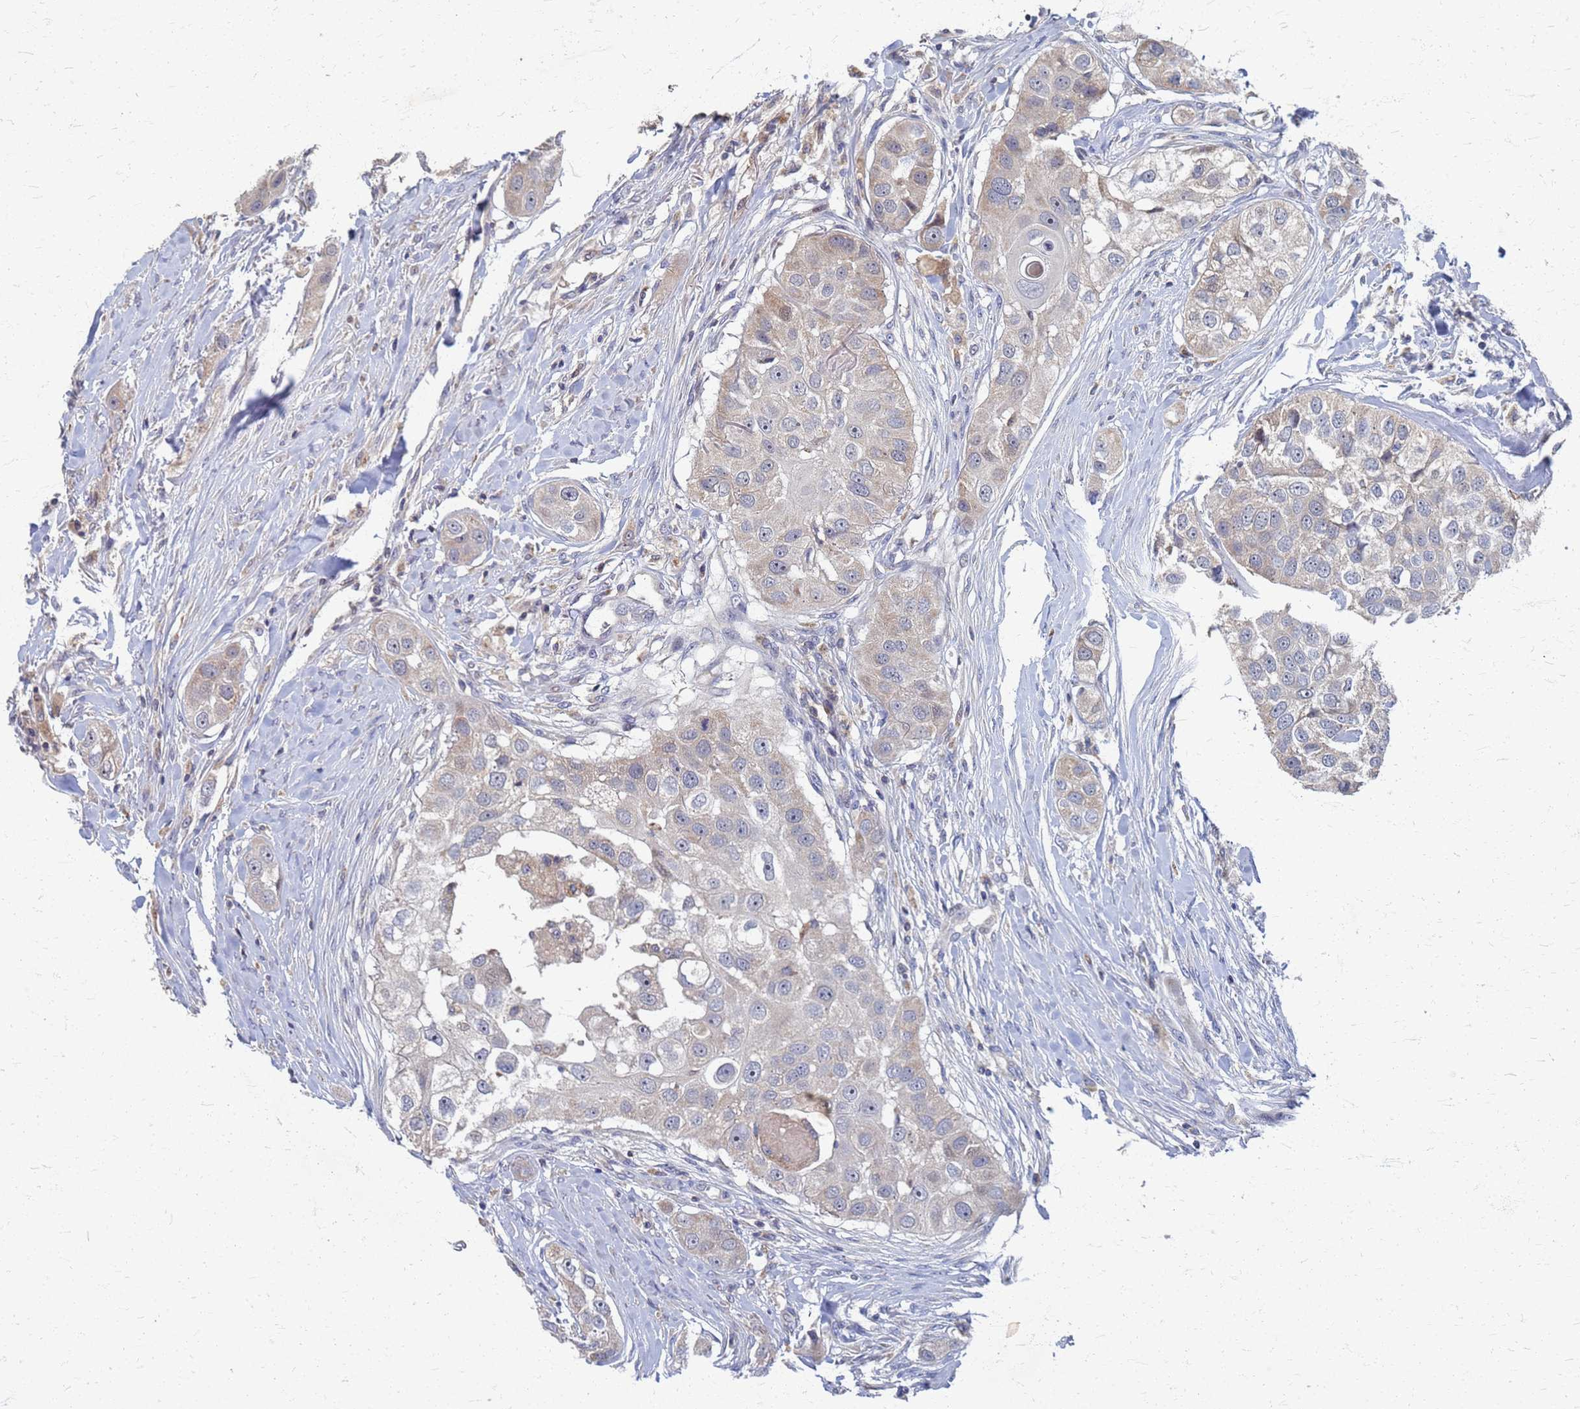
{"staining": {"intensity": "weak", "quantity": "25%-75%", "location": "cytoplasmic/membranous"}, "tissue": "head and neck cancer", "cell_type": "Tumor cells", "image_type": "cancer", "snomed": [{"axis": "morphology", "description": "Normal tissue, NOS"}, {"axis": "morphology", "description": "Squamous cell carcinoma, NOS"}, {"axis": "topography", "description": "Skeletal muscle"}, {"axis": "topography", "description": "Head-Neck"}], "caption": "Approximately 25%-75% of tumor cells in head and neck cancer (squamous cell carcinoma) demonstrate weak cytoplasmic/membranous protein expression as visualized by brown immunohistochemical staining.", "gene": "ATPAF1", "patient": {"sex": "male", "age": 51}}